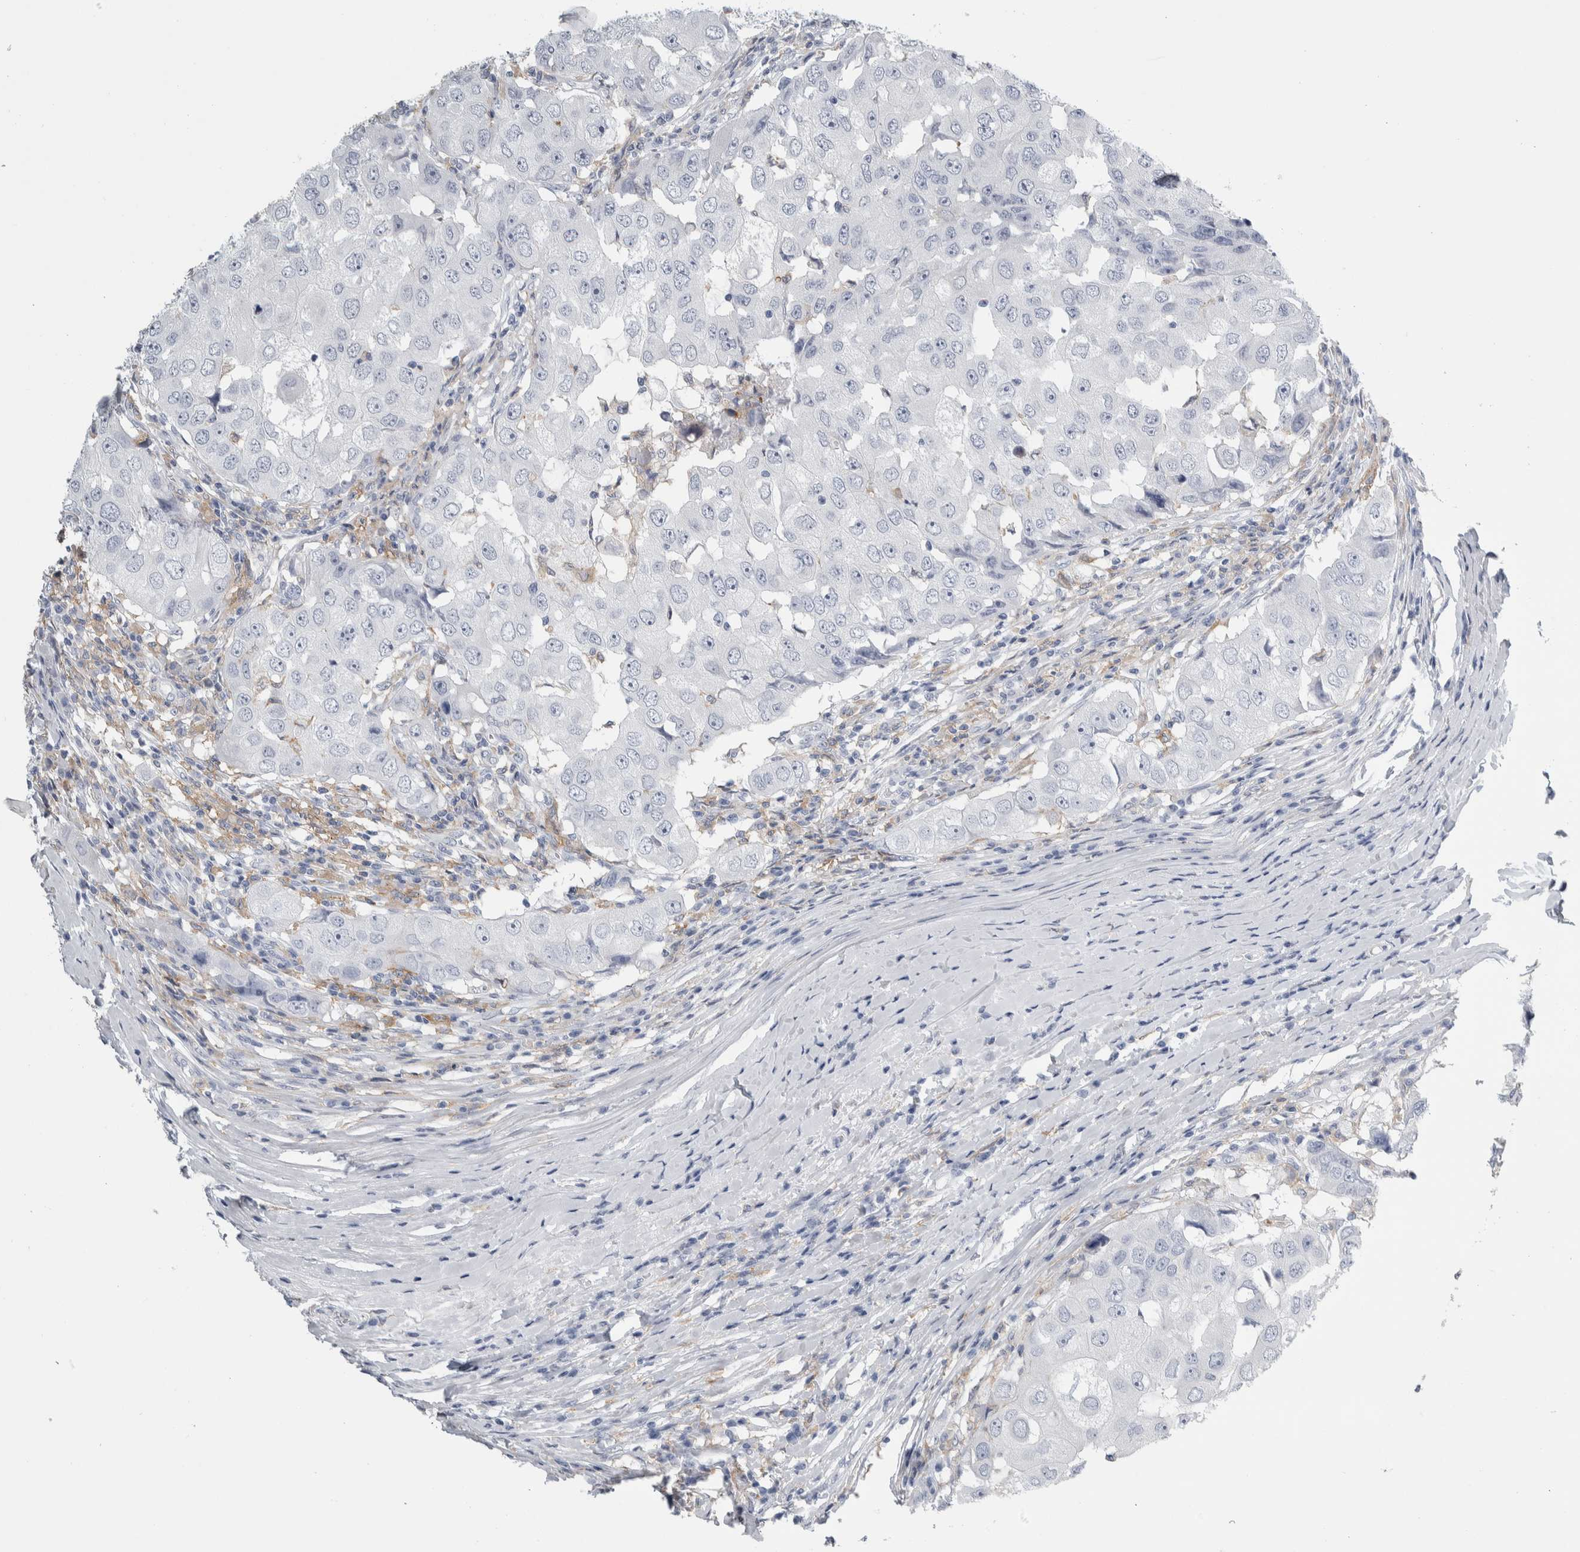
{"staining": {"intensity": "negative", "quantity": "none", "location": "none"}, "tissue": "breast cancer", "cell_type": "Tumor cells", "image_type": "cancer", "snomed": [{"axis": "morphology", "description": "Duct carcinoma"}, {"axis": "topography", "description": "Breast"}], "caption": "The image shows no staining of tumor cells in breast cancer (intraductal carcinoma).", "gene": "SKAP2", "patient": {"sex": "female", "age": 27}}